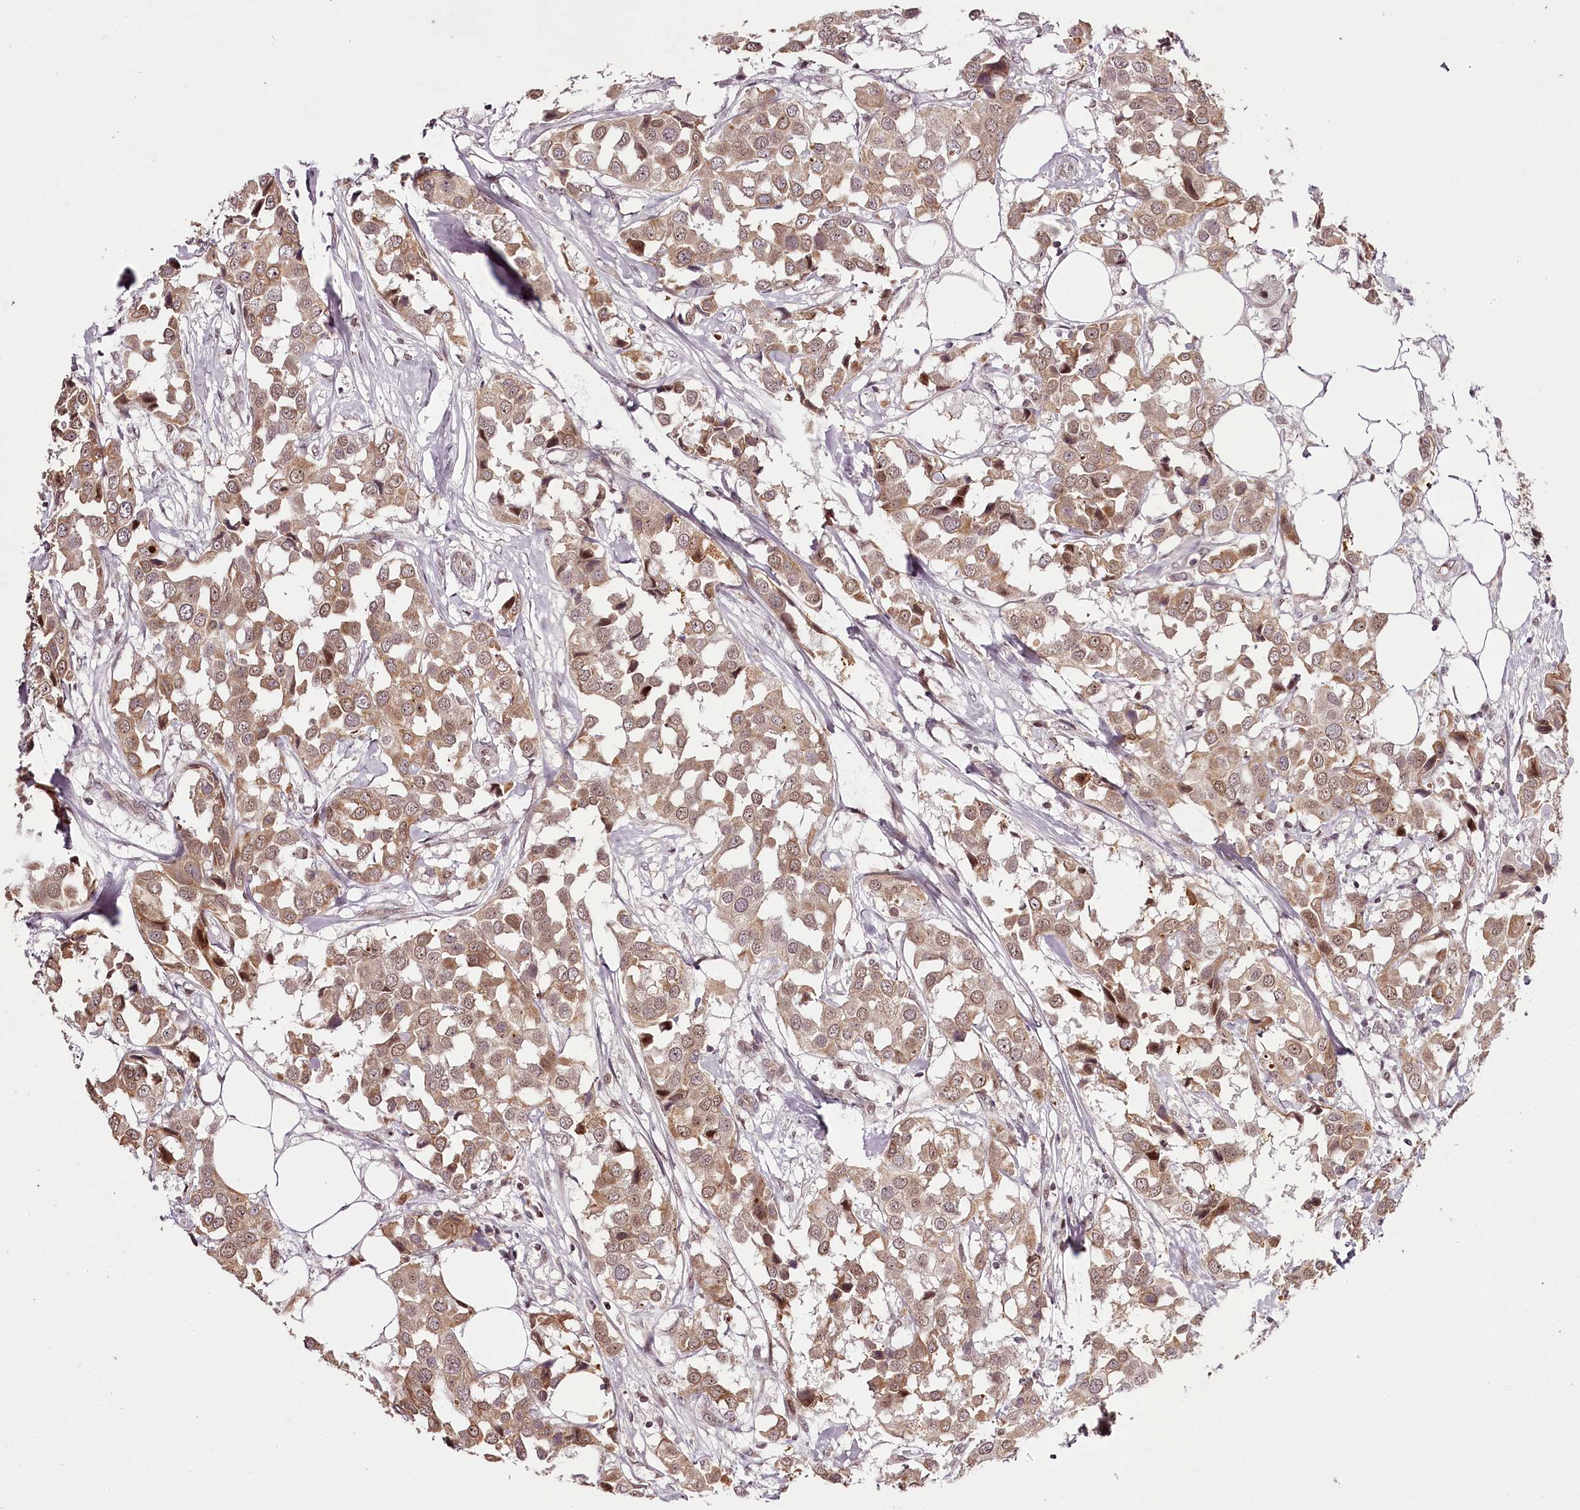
{"staining": {"intensity": "moderate", "quantity": ">75%", "location": "cytoplasmic/membranous,nuclear"}, "tissue": "breast cancer", "cell_type": "Tumor cells", "image_type": "cancer", "snomed": [{"axis": "morphology", "description": "Duct carcinoma"}, {"axis": "topography", "description": "Breast"}], "caption": "Tumor cells reveal medium levels of moderate cytoplasmic/membranous and nuclear positivity in about >75% of cells in breast cancer. The staining is performed using DAB brown chromogen to label protein expression. The nuclei are counter-stained blue using hematoxylin.", "gene": "THYN1", "patient": {"sex": "female", "age": 80}}